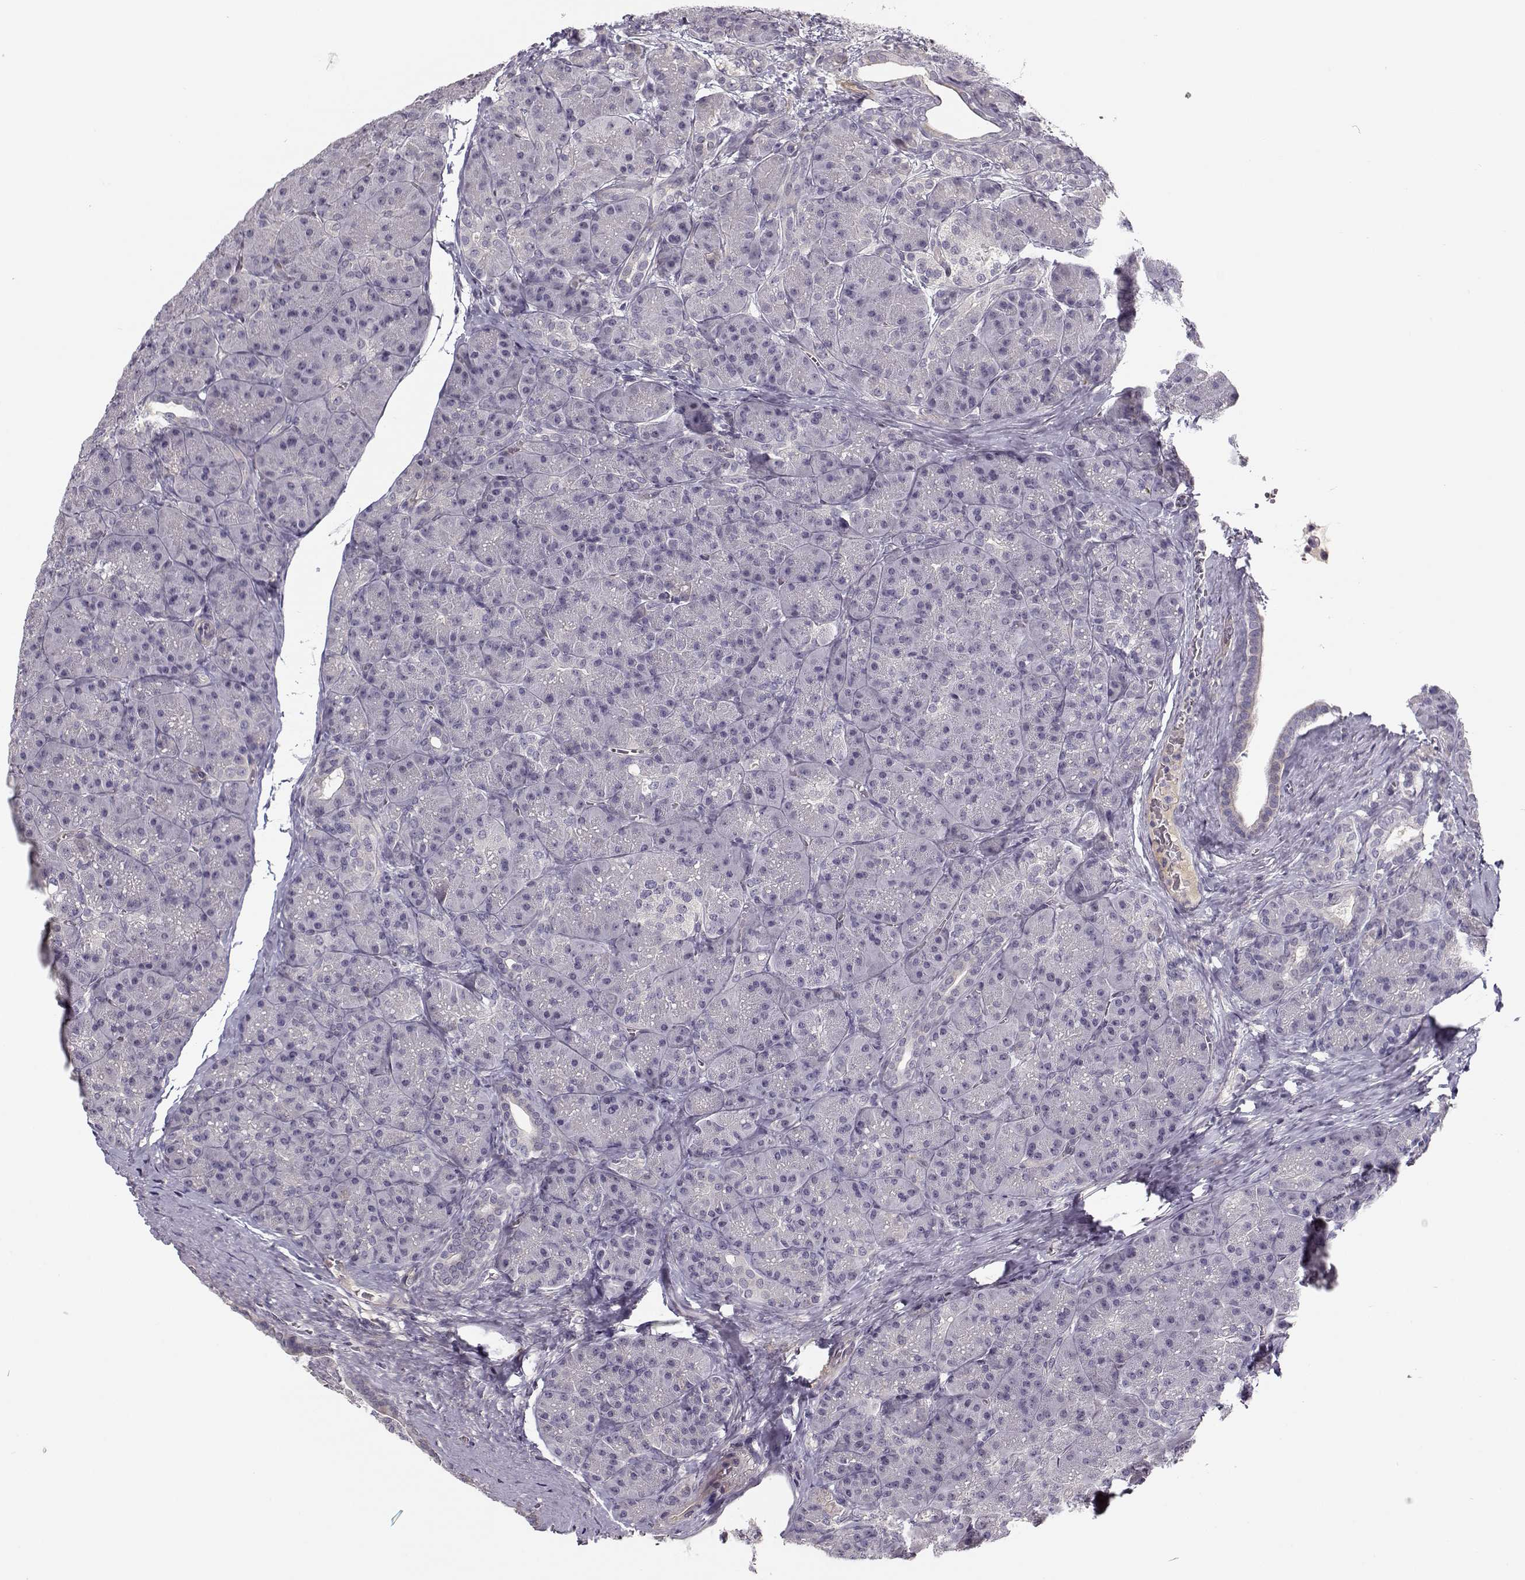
{"staining": {"intensity": "negative", "quantity": "none", "location": "none"}, "tissue": "pancreas", "cell_type": "Exocrine glandular cells", "image_type": "normal", "snomed": [{"axis": "morphology", "description": "Normal tissue, NOS"}, {"axis": "topography", "description": "Pancreas"}], "caption": "DAB (3,3'-diaminobenzidine) immunohistochemical staining of normal human pancreas demonstrates no significant expression in exocrine glandular cells.", "gene": "RGS9BP", "patient": {"sex": "male", "age": 57}}